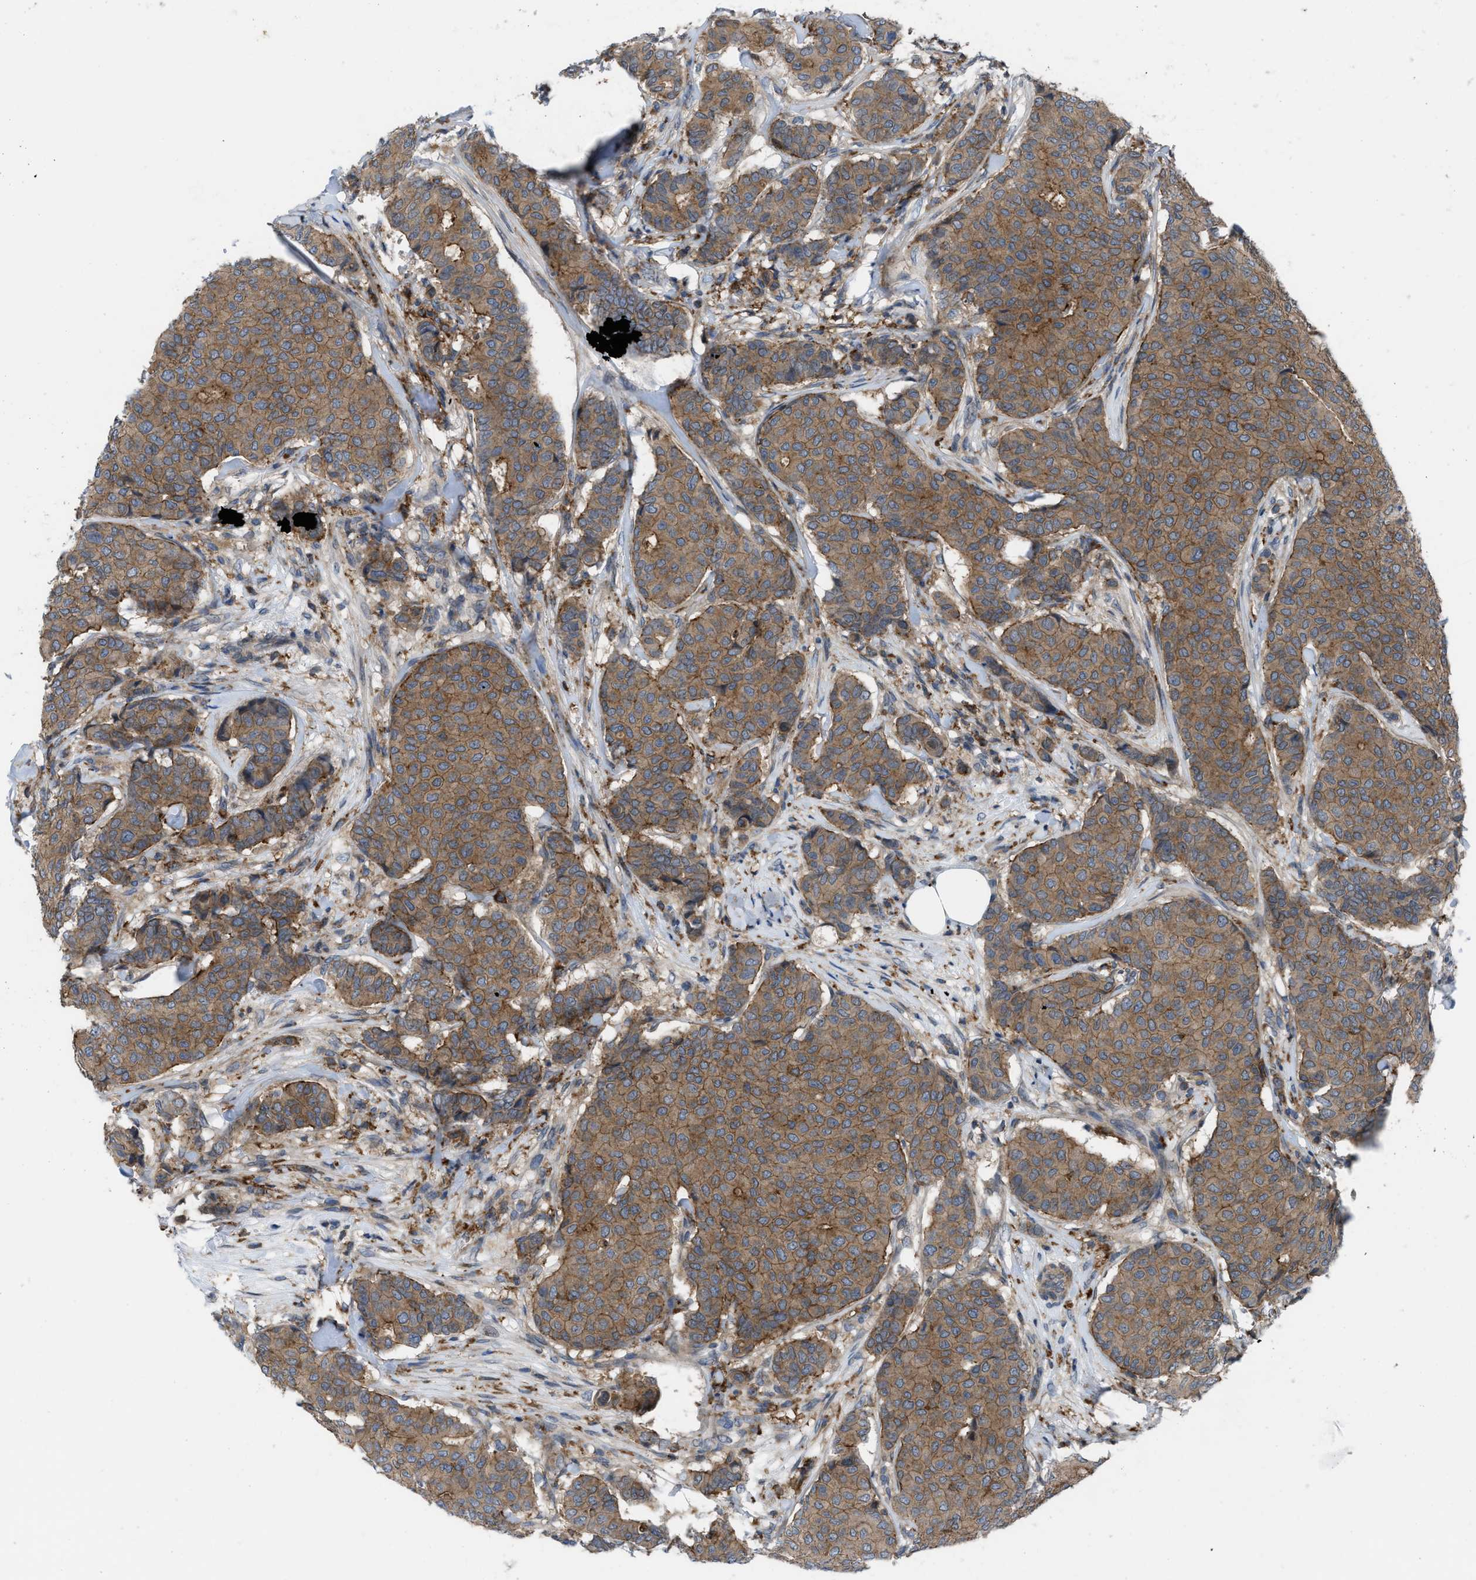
{"staining": {"intensity": "moderate", "quantity": ">75%", "location": "cytoplasmic/membranous"}, "tissue": "breast cancer", "cell_type": "Tumor cells", "image_type": "cancer", "snomed": [{"axis": "morphology", "description": "Duct carcinoma"}, {"axis": "topography", "description": "Breast"}], "caption": "Invasive ductal carcinoma (breast) tissue displays moderate cytoplasmic/membranous positivity in about >75% of tumor cells, visualized by immunohistochemistry.", "gene": "MYO18A", "patient": {"sex": "female", "age": 75}}